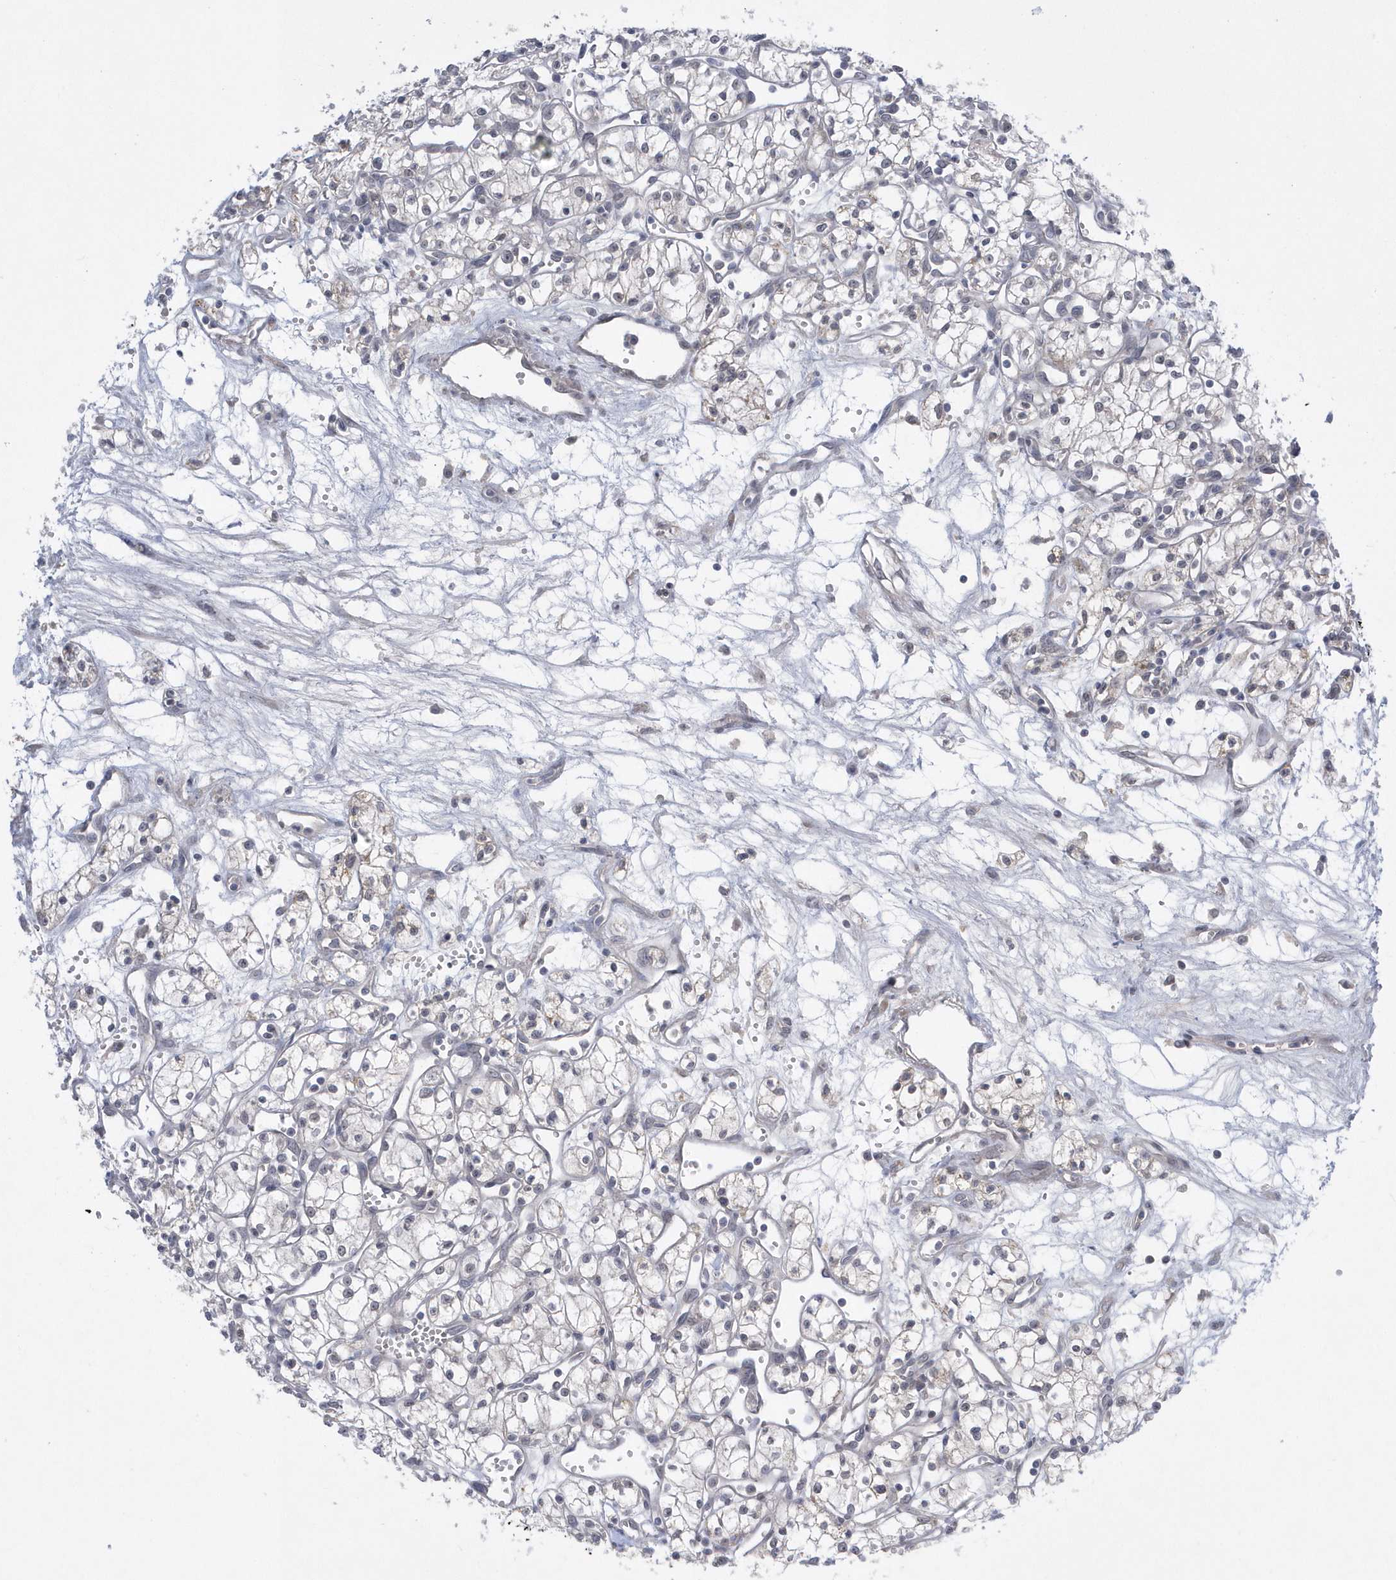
{"staining": {"intensity": "negative", "quantity": "none", "location": "none"}, "tissue": "renal cancer", "cell_type": "Tumor cells", "image_type": "cancer", "snomed": [{"axis": "morphology", "description": "Adenocarcinoma, NOS"}, {"axis": "topography", "description": "Kidney"}], "caption": "This is an immunohistochemistry (IHC) photomicrograph of human renal cancer. There is no positivity in tumor cells.", "gene": "ZC3H12D", "patient": {"sex": "male", "age": 59}}